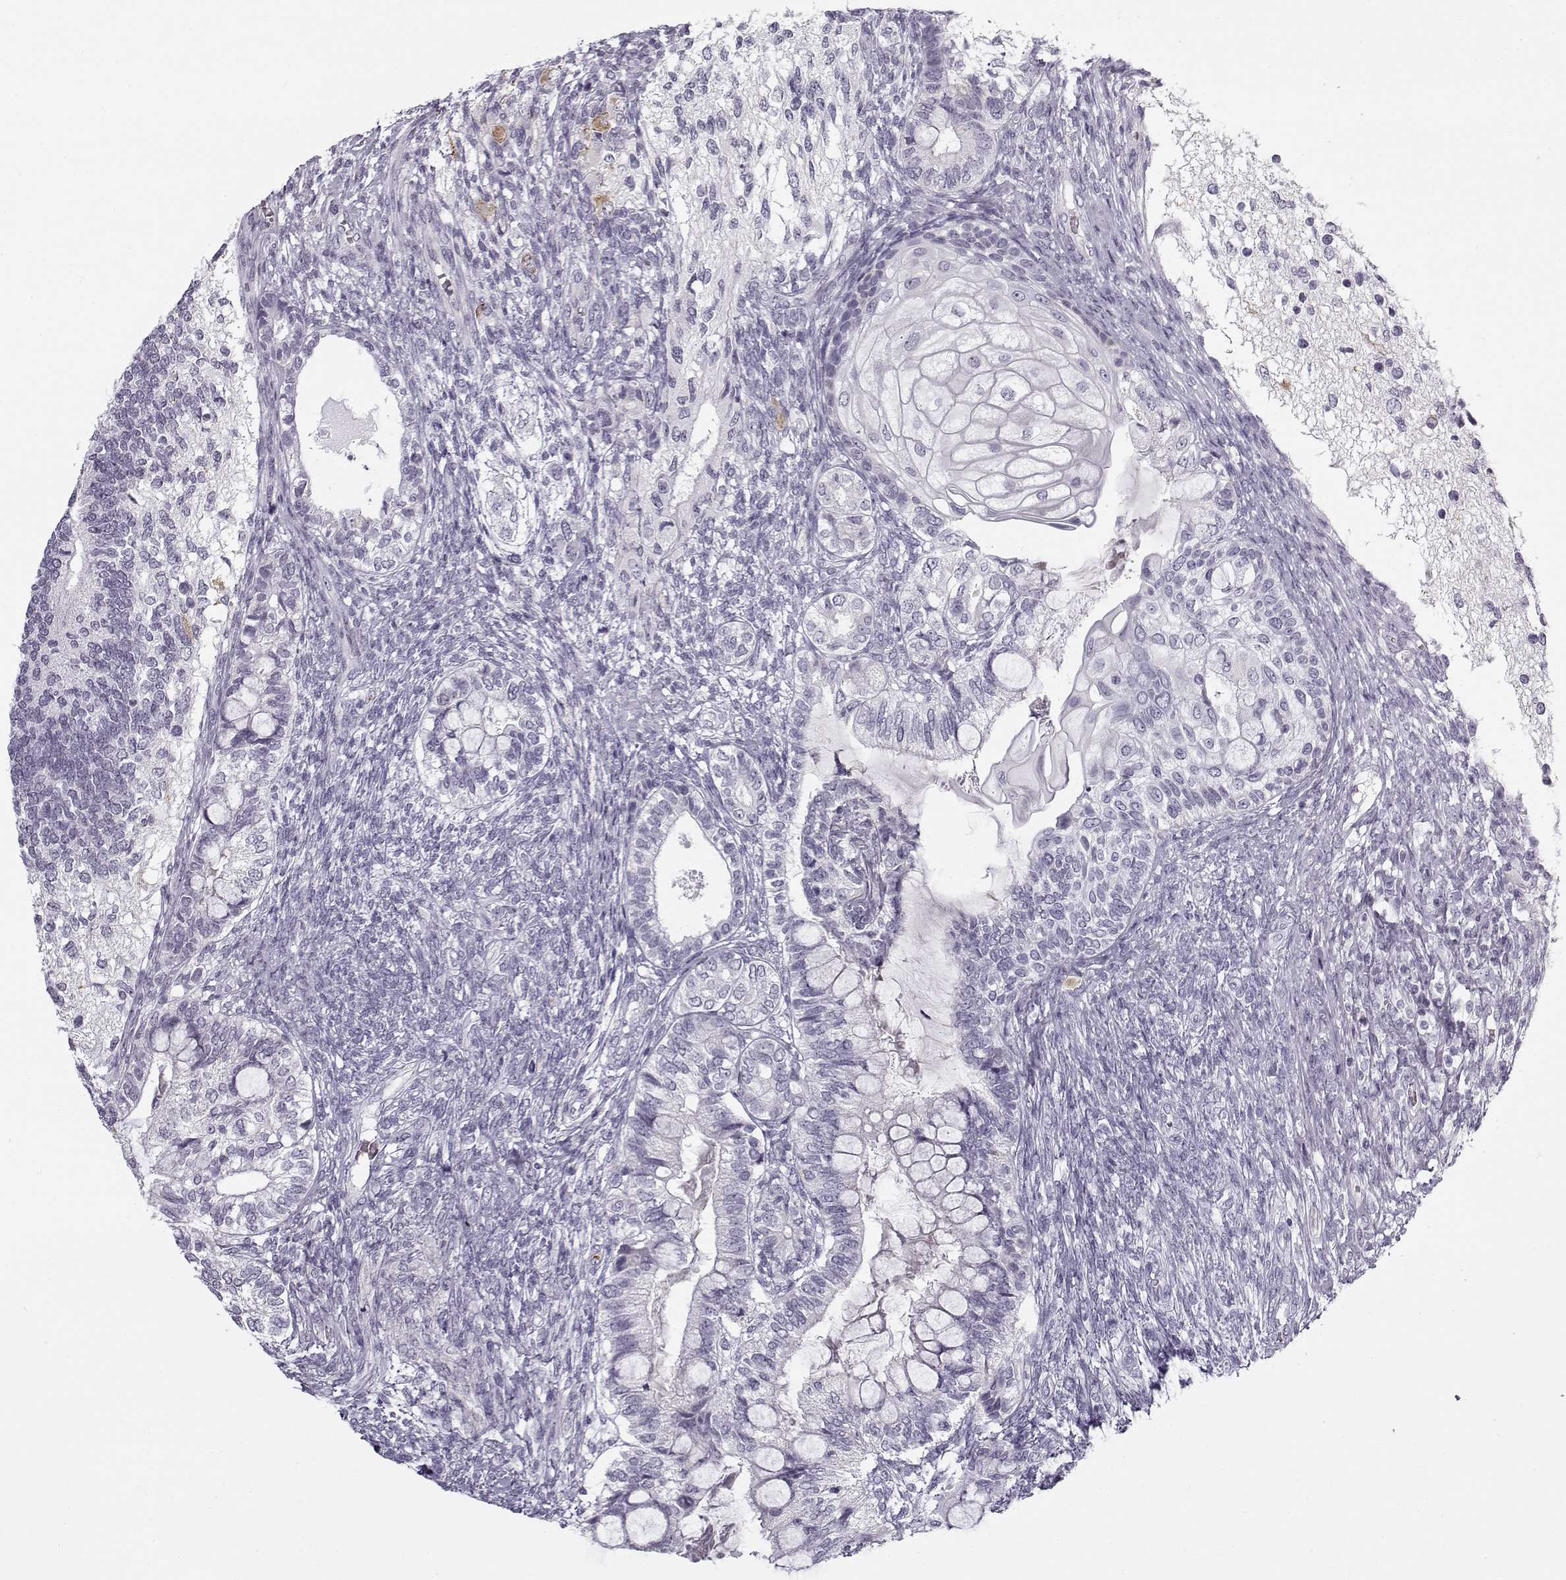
{"staining": {"intensity": "negative", "quantity": "none", "location": "none"}, "tissue": "testis cancer", "cell_type": "Tumor cells", "image_type": "cancer", "snomed": [{"axis": "morphology", "description": "Seminoma, NOS"}, {"axis": "morphology", "description": "Carcinoma, Embryonal, NOS"}, {"axis": "topography", "description": "Testis"}], "caption": "DAB (3,3'-diaminobenzidine) immunohistochemical staining of testis embryonal carcinoma exhibits no significant positivity in tumor cells.", "gene": "SNCA", "patient": {"sex": "male", "age": 41}}